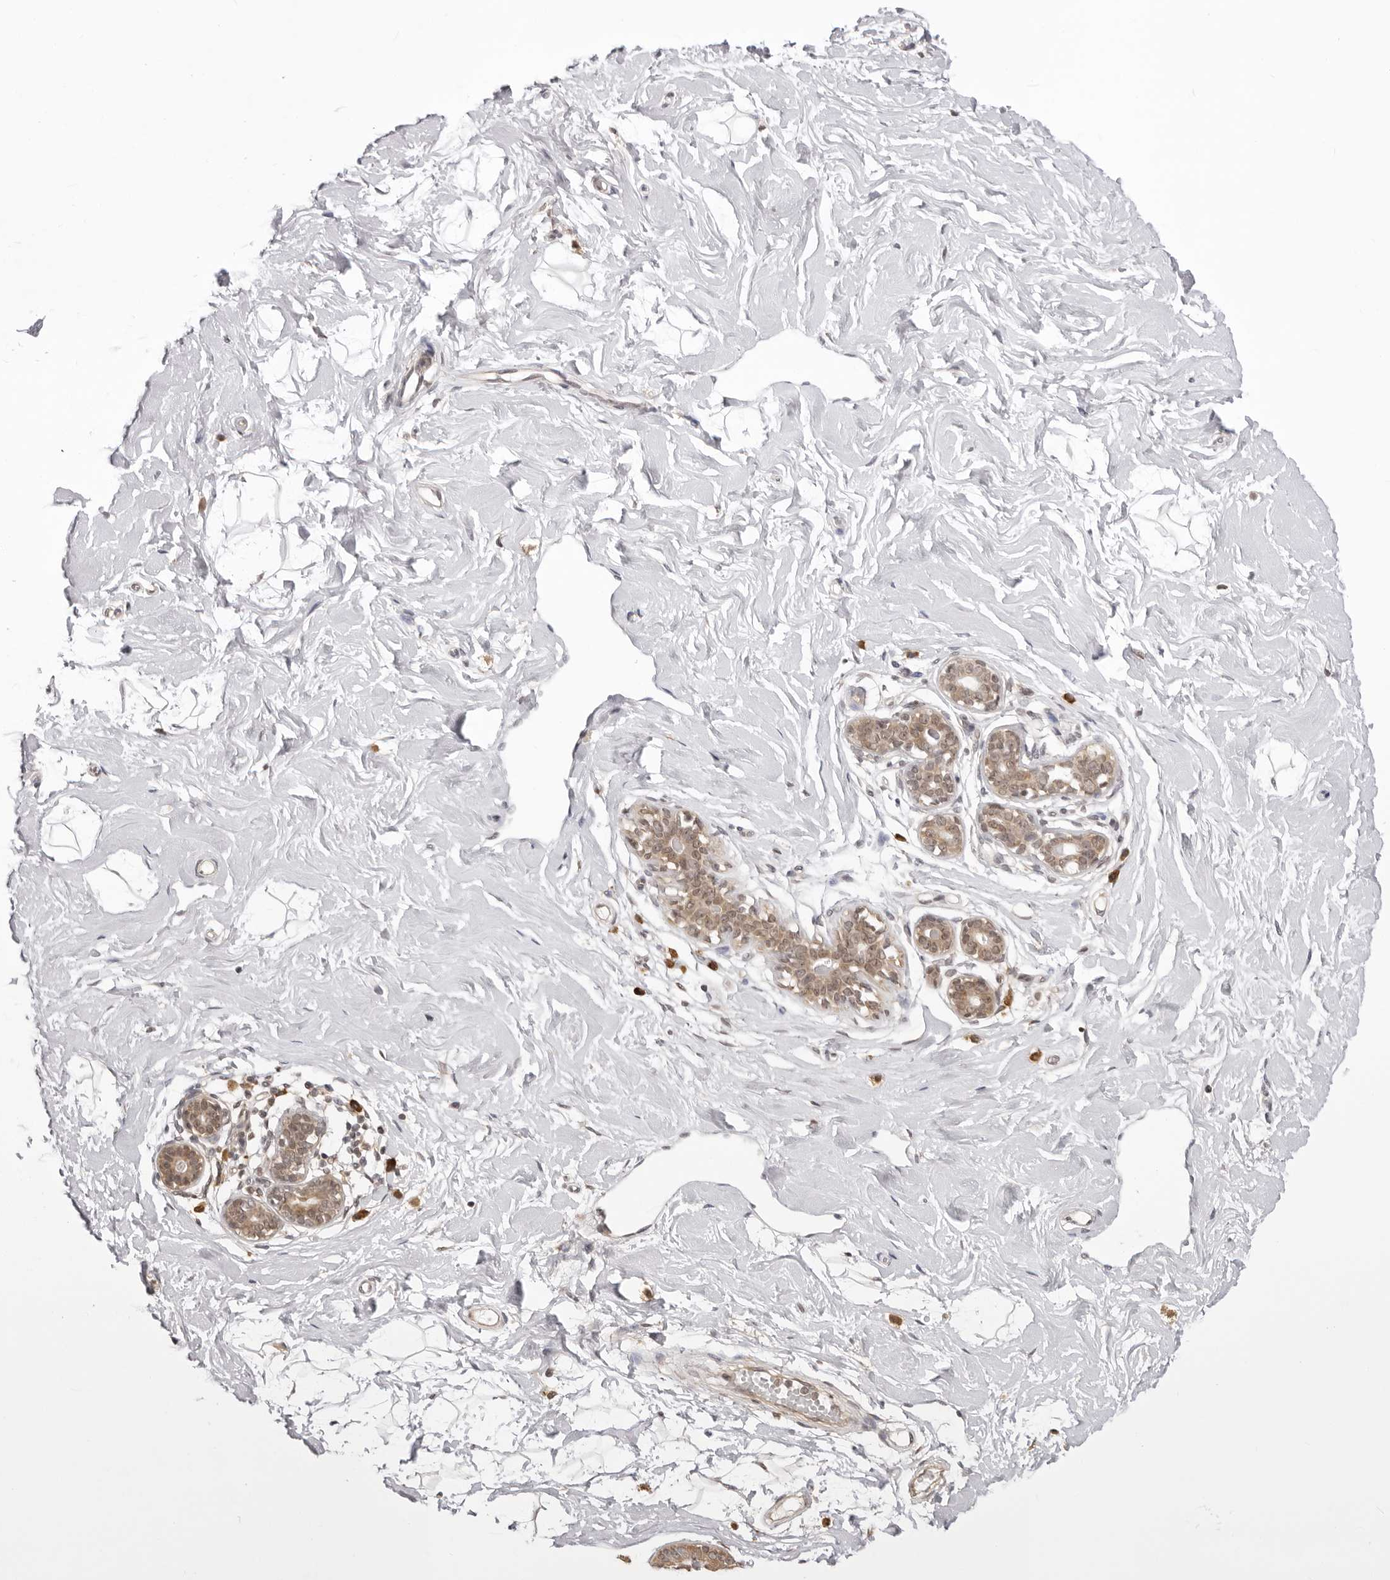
{"staining": {"intensity": "negative", "quantity": "none", "location": "none"}, "tissue": "breast", "cell_type": "Adipocytes", "image_type": "normal", "snomed": [{"axis": "morphology", "description": "Normal tissue, NOS"}, {"axis": "morphology", "description": "Adenoma, NOS"}, {"axis": "topography", "description": "Breast"}], "caption": "Immunohistochemistry (IHC) histopathology image of benign breast: breast stained with DAB displays no significant protein staining in adipocytes. (Immunohistochemistry, brightfield microscopy, high magnification).", "gene": "ZC3H11A", "patient": {"sex": "female", "age": 23}}